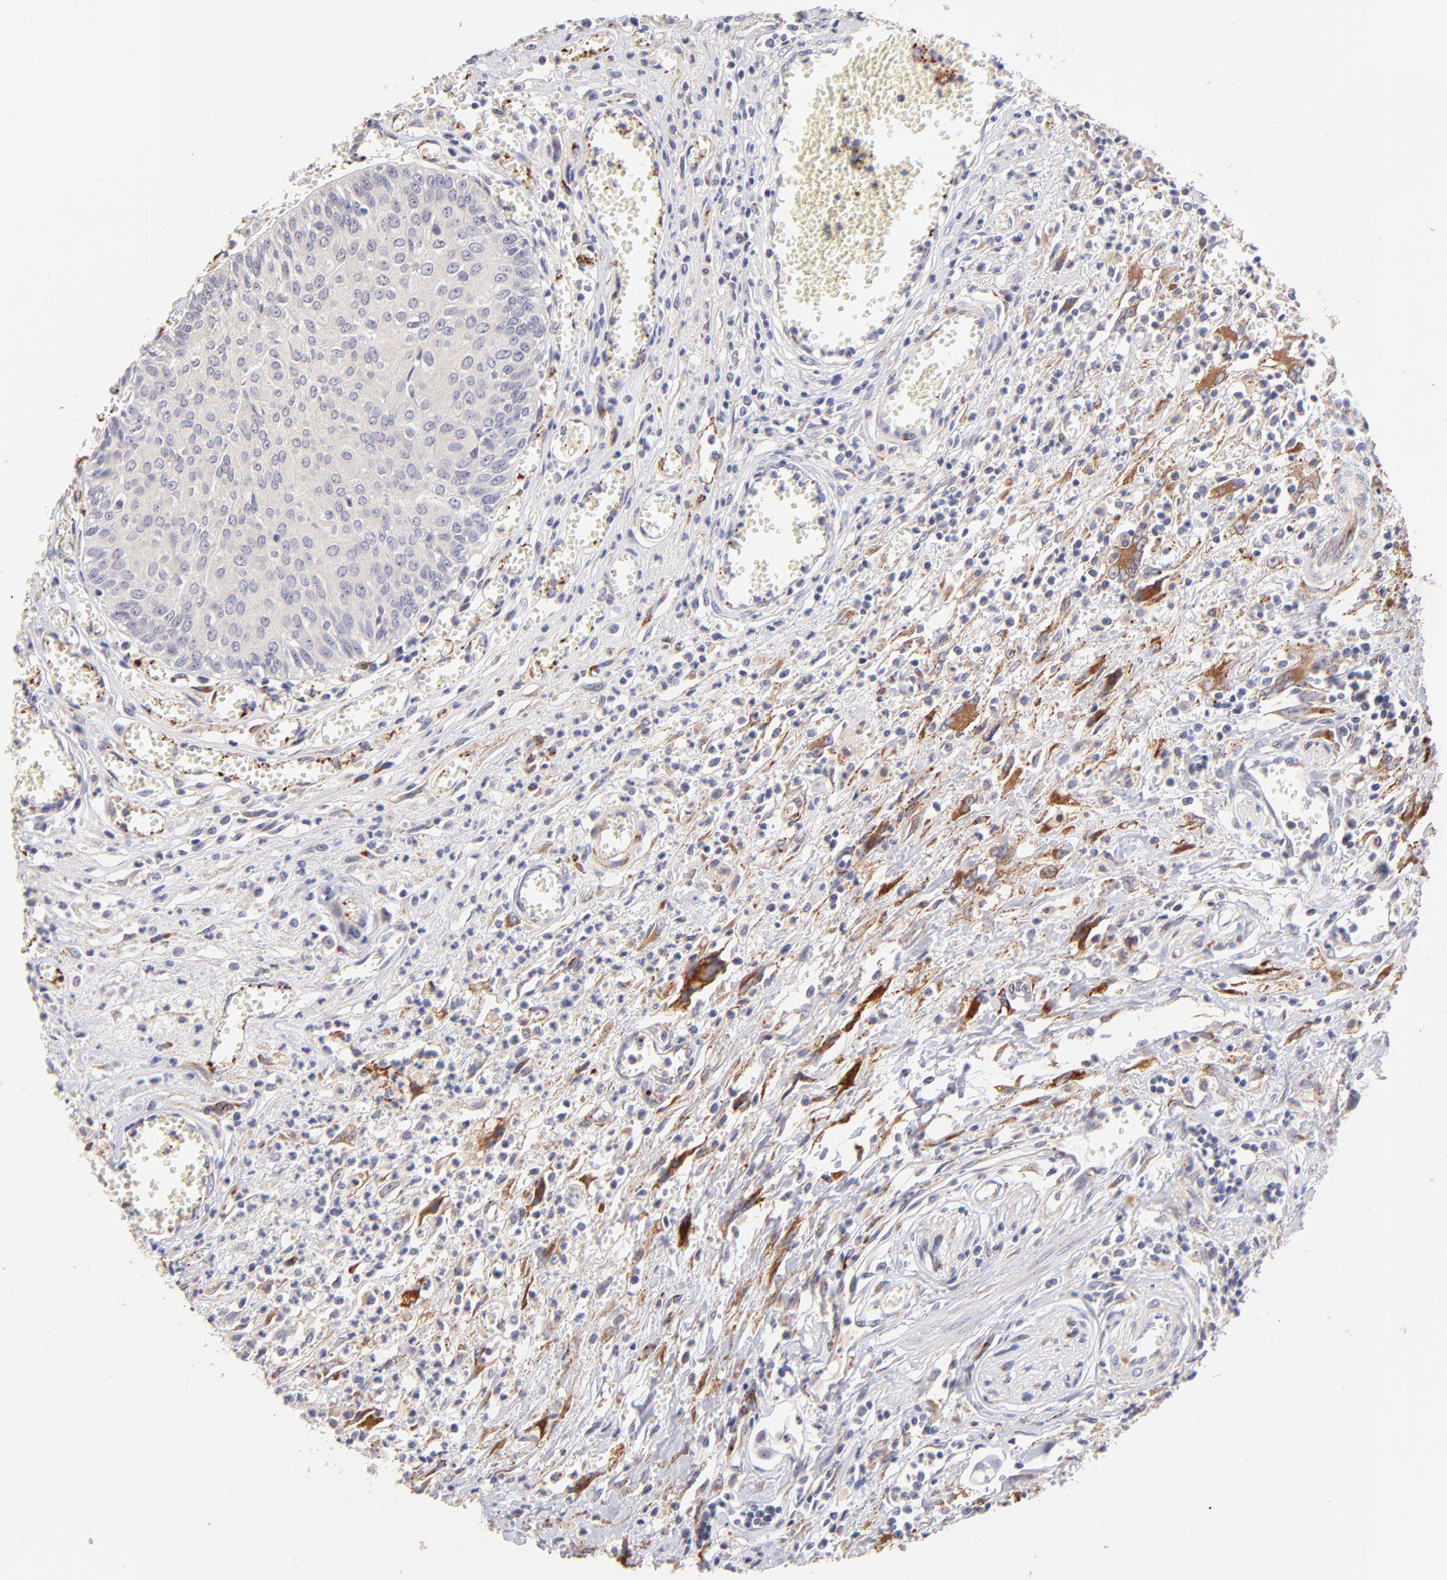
{"staining": {"intensity": "negative", "quantity": "none", "location": "none"}, "tissue": "urothelial cancer", "cell_type": "Tumor cells", "image_type": "cancer", "snomed": [{"axis": "morphology", "description": "Urothelial carcinoma, High grade"}, {"axis": "topography", "description": "Urinary bladder"}], "caption": "High power microscopy image of an IHC image of high-grade urothelial carcinoma, revealing no significant staining in tumor cells. (Stains: DAB IHC with hematoxylin counter stain, Microscopy: brightfield microscopy at high magnification).", "gene": "SPARC", "patient": {"sex": "male", "age": 66}}